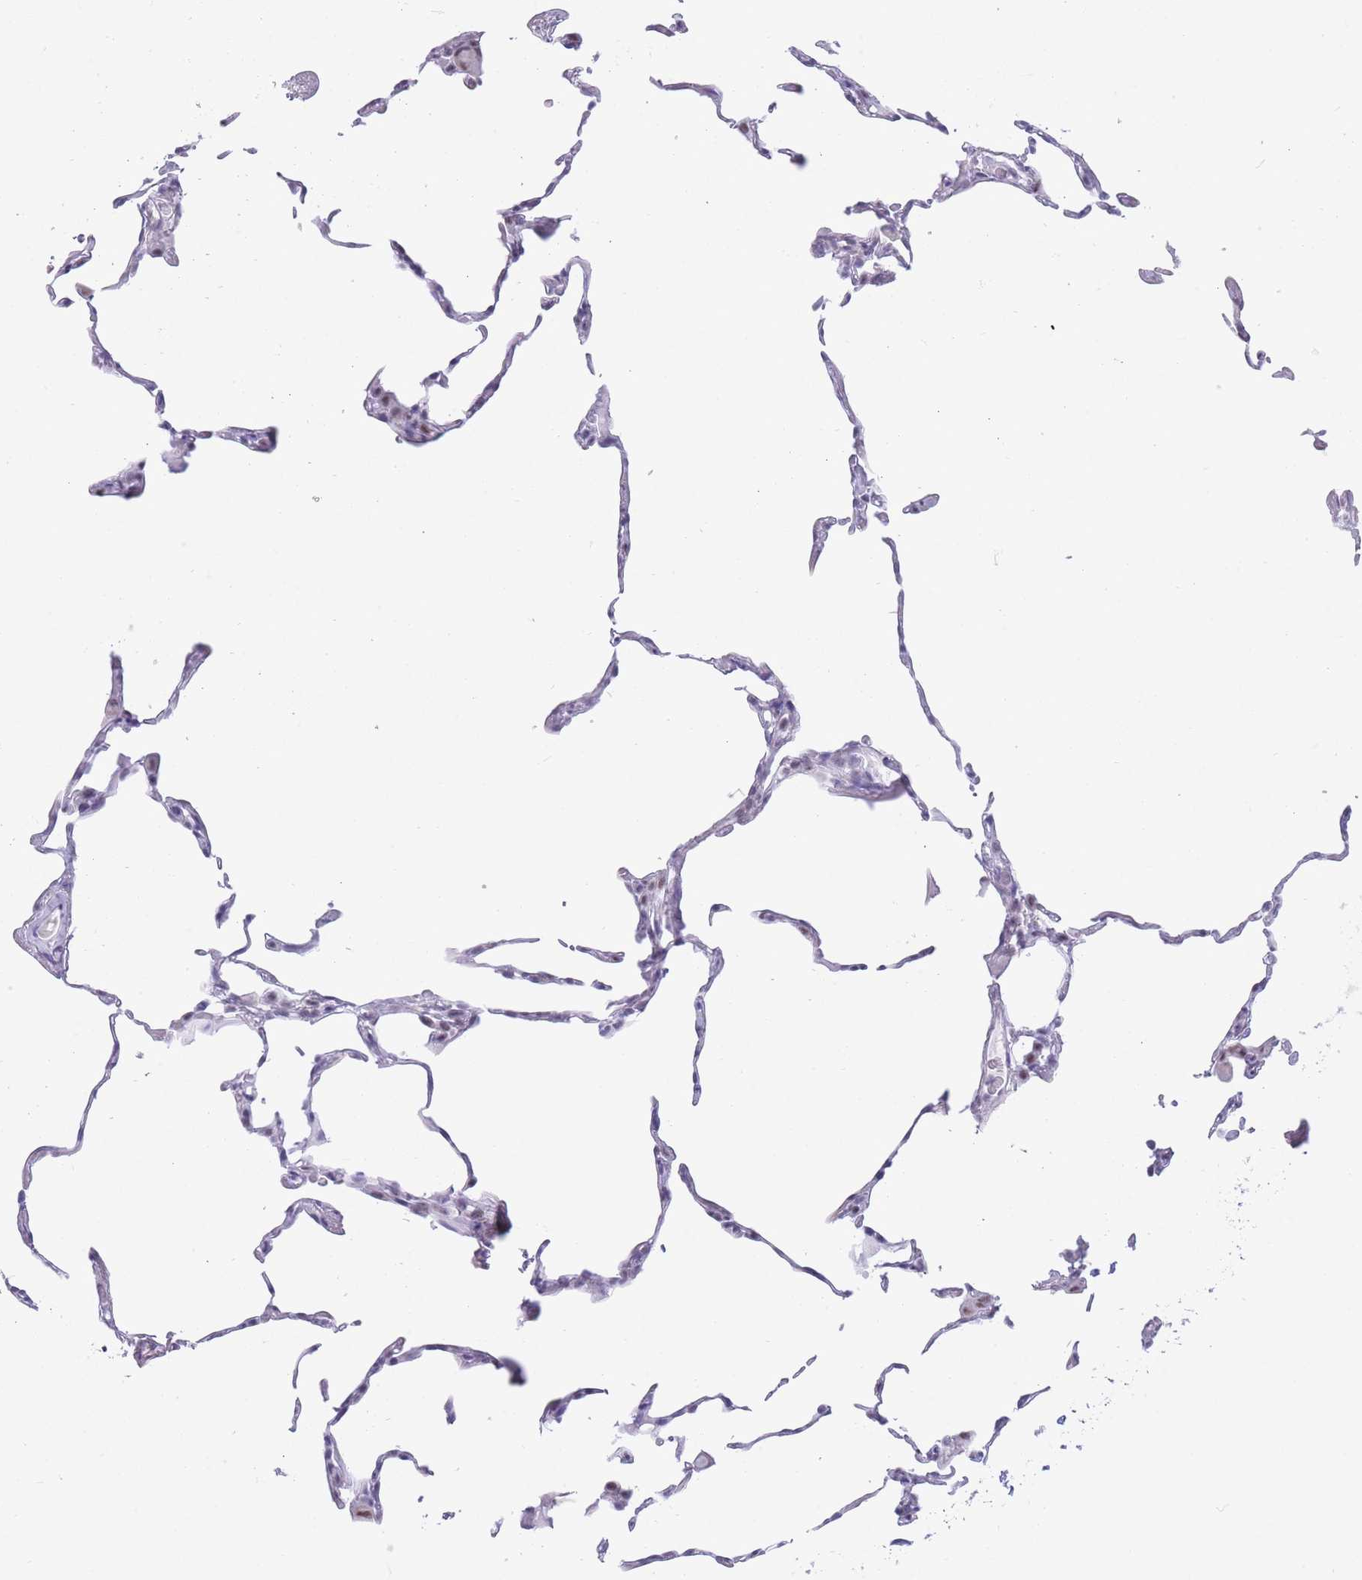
{"staining": {"intensity": "negative", "quantity": "none", "location": "none"}, "tissue": "lung", "cell_type": "Alveolar cells", "image_type": "normal", "snomed": [{"axis": "morphology", "description": "Normal tissue, NOS"}, {"axis": "topography", "description": "Lung"}], "caption": "Immunohistochemistry image of normal lung stained for a protein (brown), which displays no staining in alveolar cells. (Brightfield microscopy of DAB immunohistochemistry at high magnification).", "gene": "CYP2B6", "patient": {"sex": "female", "age": 57}}